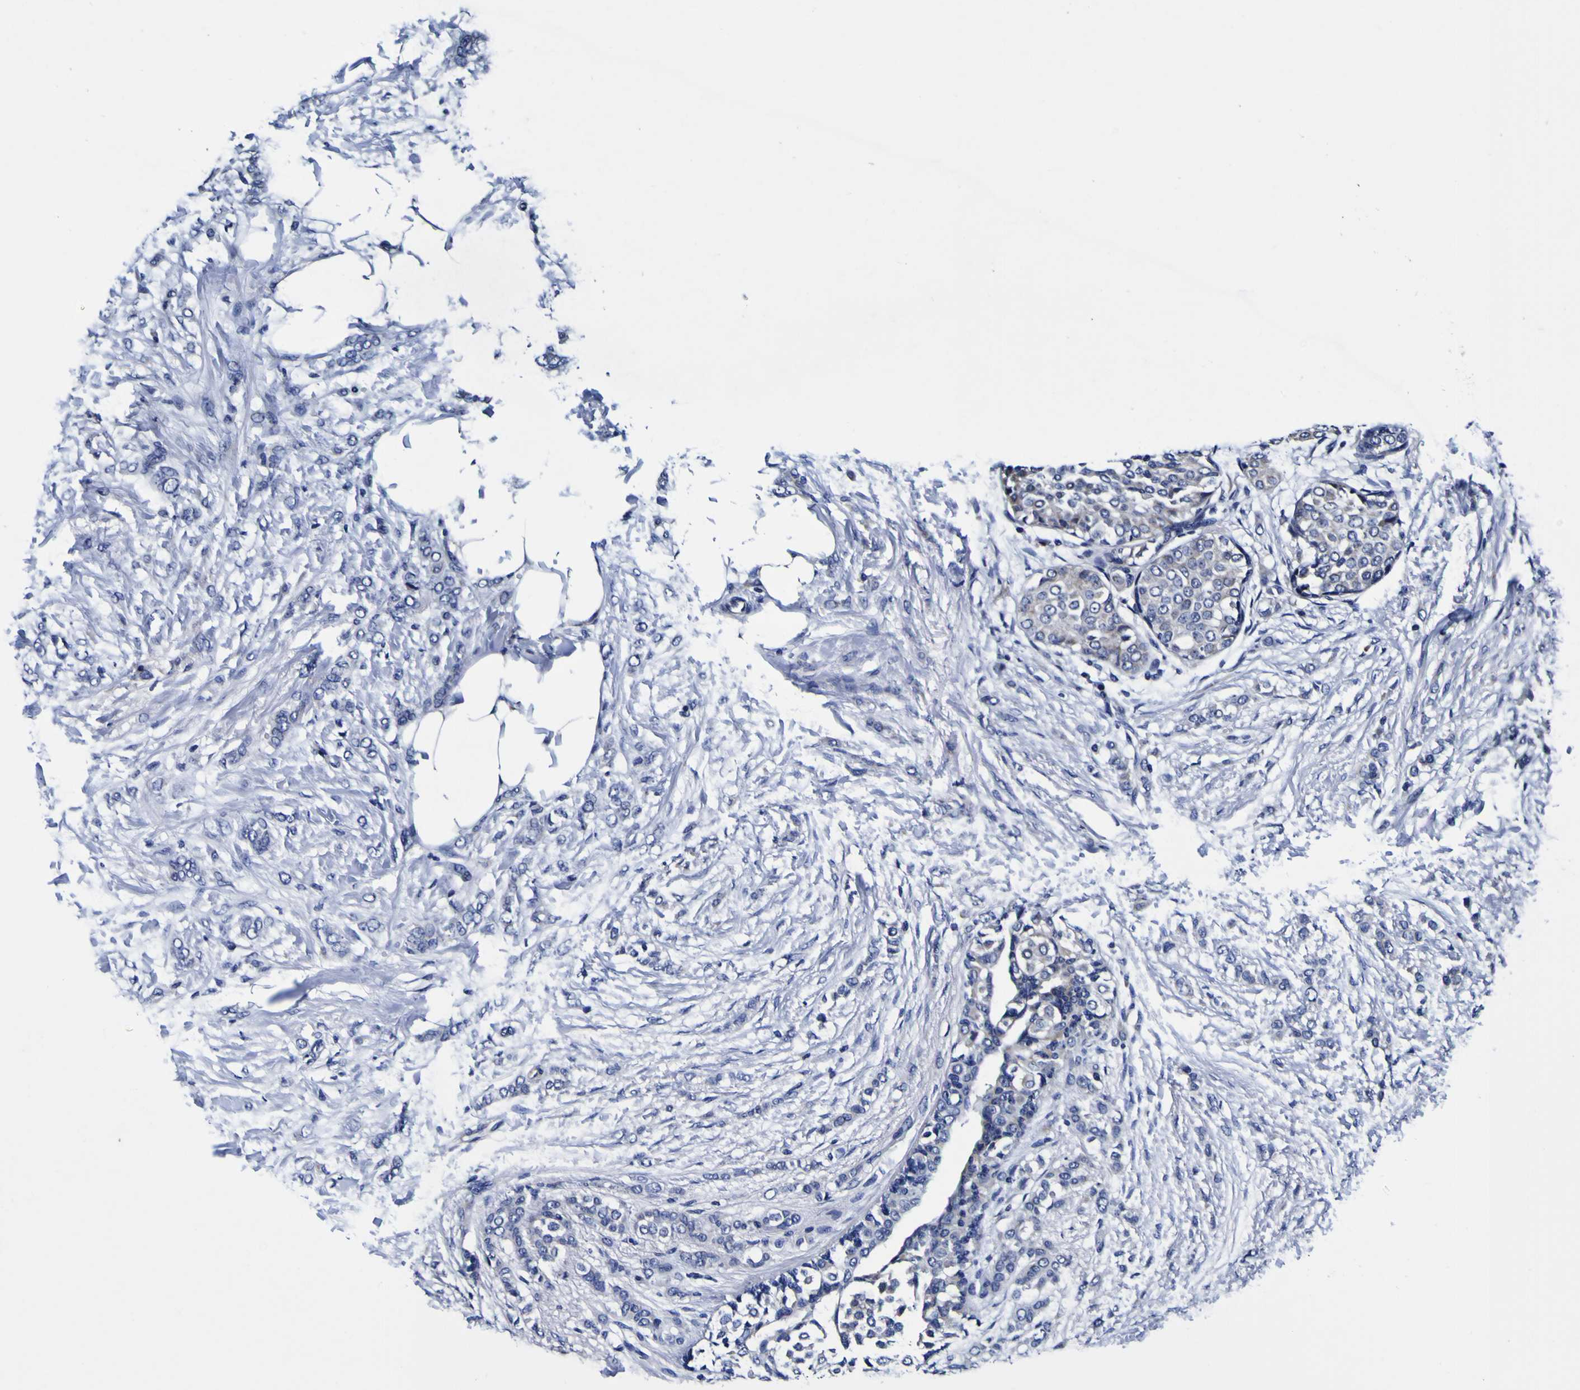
{"staining": {"intensity": "negative", "quantity": "none", "location": "none"}, "tissue": "breast cancer", "cell_type": "Tumor cells", "image_type": "cancer", "snomed": [{"axis": "morphology", "description": "Lobular carcinoma, in situ"}, {"axis": "morphology", "description": "Lobular carcinoma"}, {"axis": "topography", "description": "Breast"}], "caption": "This is an immunohistochemistry micrograph of human breast cancer (lobular carcinoma). There is no staining in tumor cells.", "gene": "PDLIM4", "patient": {"sex": "female", "age": 41}}